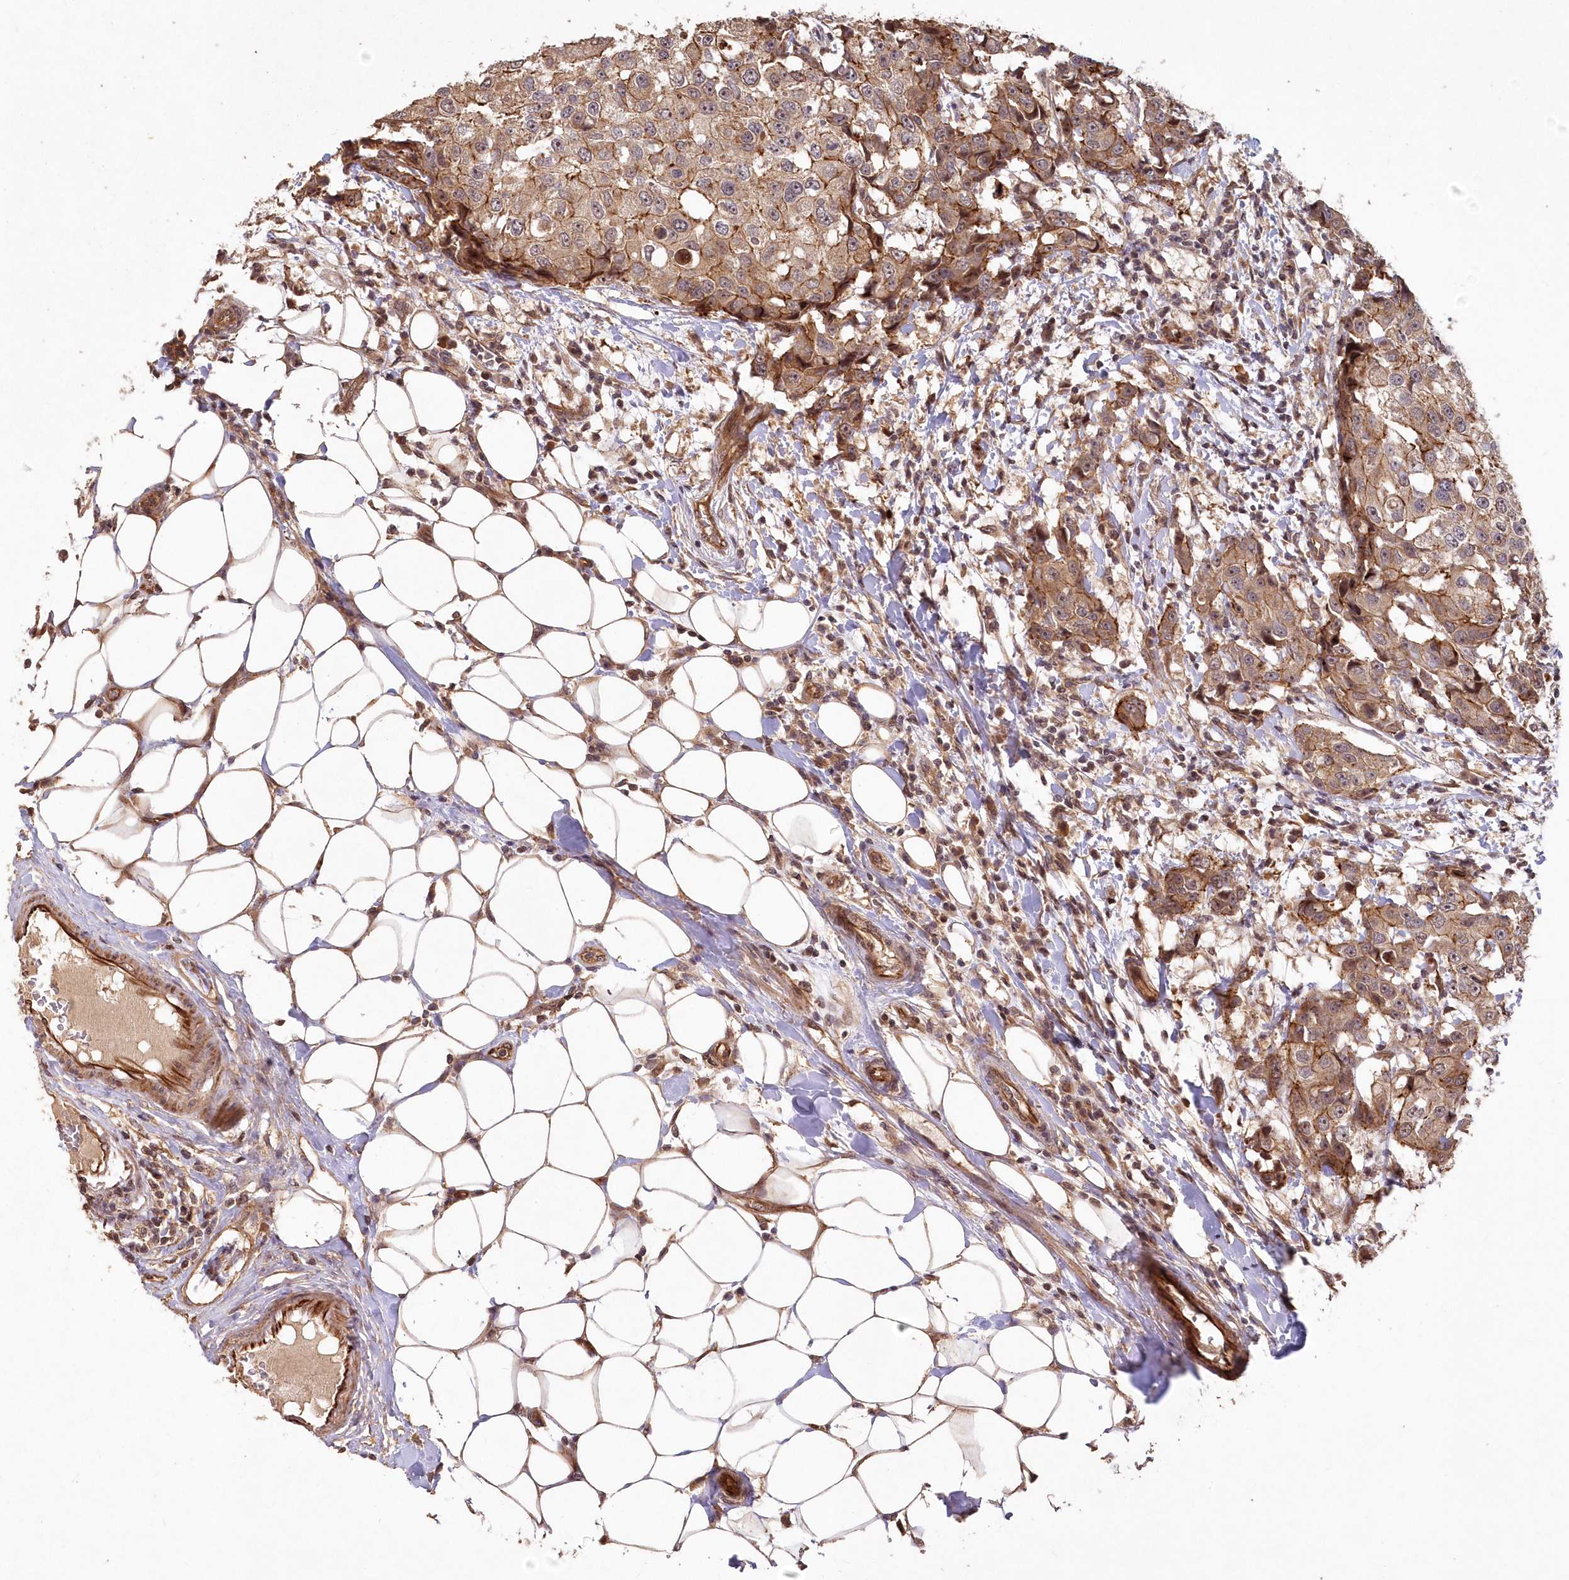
{"staining": {"intensity": "strong", "quantity": ">75%", "location": "cytoplasmic/membranous,nuclear"}, "tissue": "breast cancer", "cell_type": "Tumor cells", "image_type": "cancer", "snomed": [{"axis": "morphology", "description": "Duct carcinoma"}, {"axis": "topography", "description": "Breast"}], "caption": "IHC image of neoplastic tissue: human breast cancer (infiltrating ductal carcinoma) stained using immunohistochemistry demonstrates high levels of strong protein expression localized specifically in the cytoplasmic/membranous and nuclear of tumor cells, appearing as a cytoplasmic/membranous and nuclear brown color.", "gene": "HYCC2", "patient": {"sex": "female", "age": 27}}